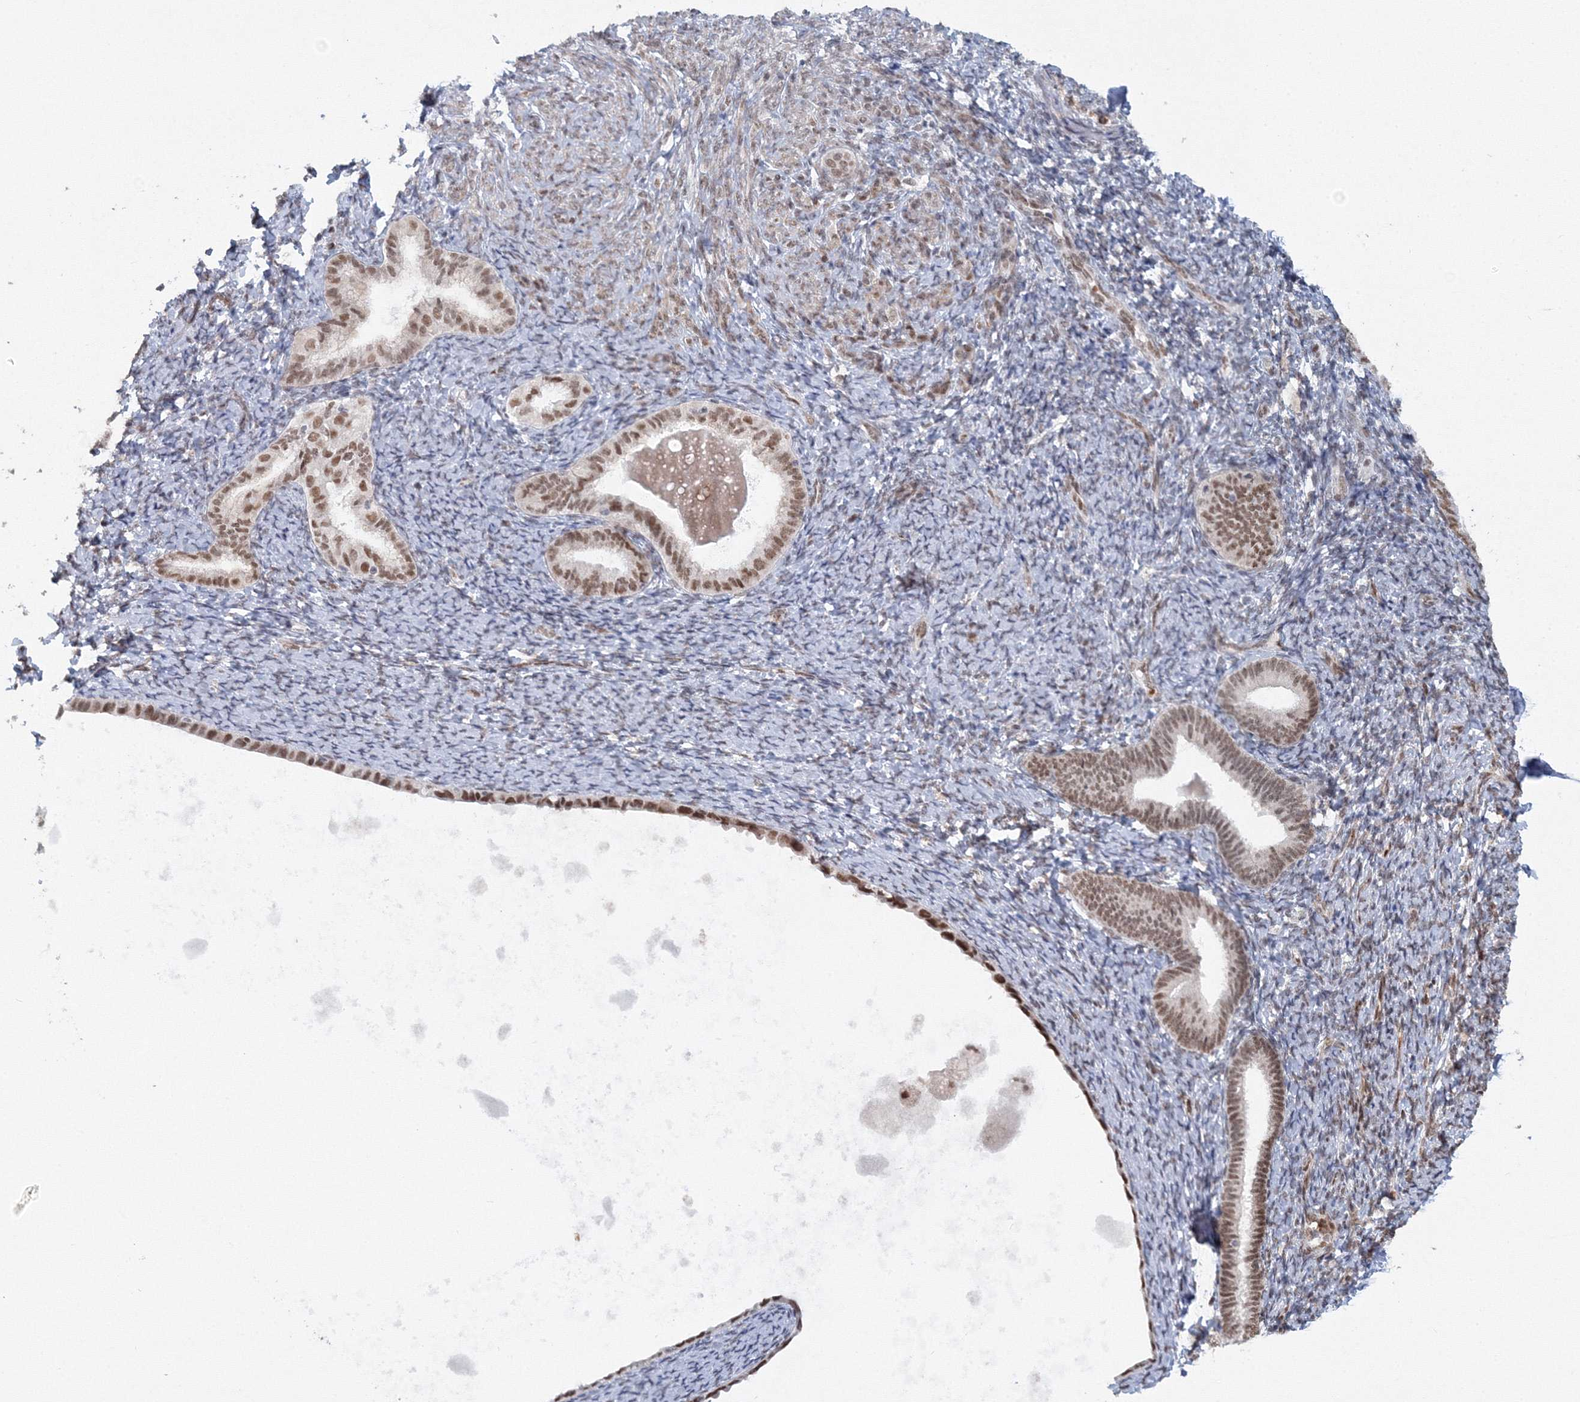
{"staining": {"intensity": "weak", "quantity": "<25%", "location": "nuclear"}, "tissue": "endometrium", "cell_type": "Cells in endometrial stroma", "image_type": "normal", "snomed": [{"axis": "morphology", "description": "Normal tissue, NOS"}, {"axis": "topography", "description": "Endometrium"}], "caption": "The immunohistochemistry image has no significant positivity in cells in endometrial stroma of endometrium.", "gene": "C3orf33", "patient": {"sex": "female", "age": 72}}